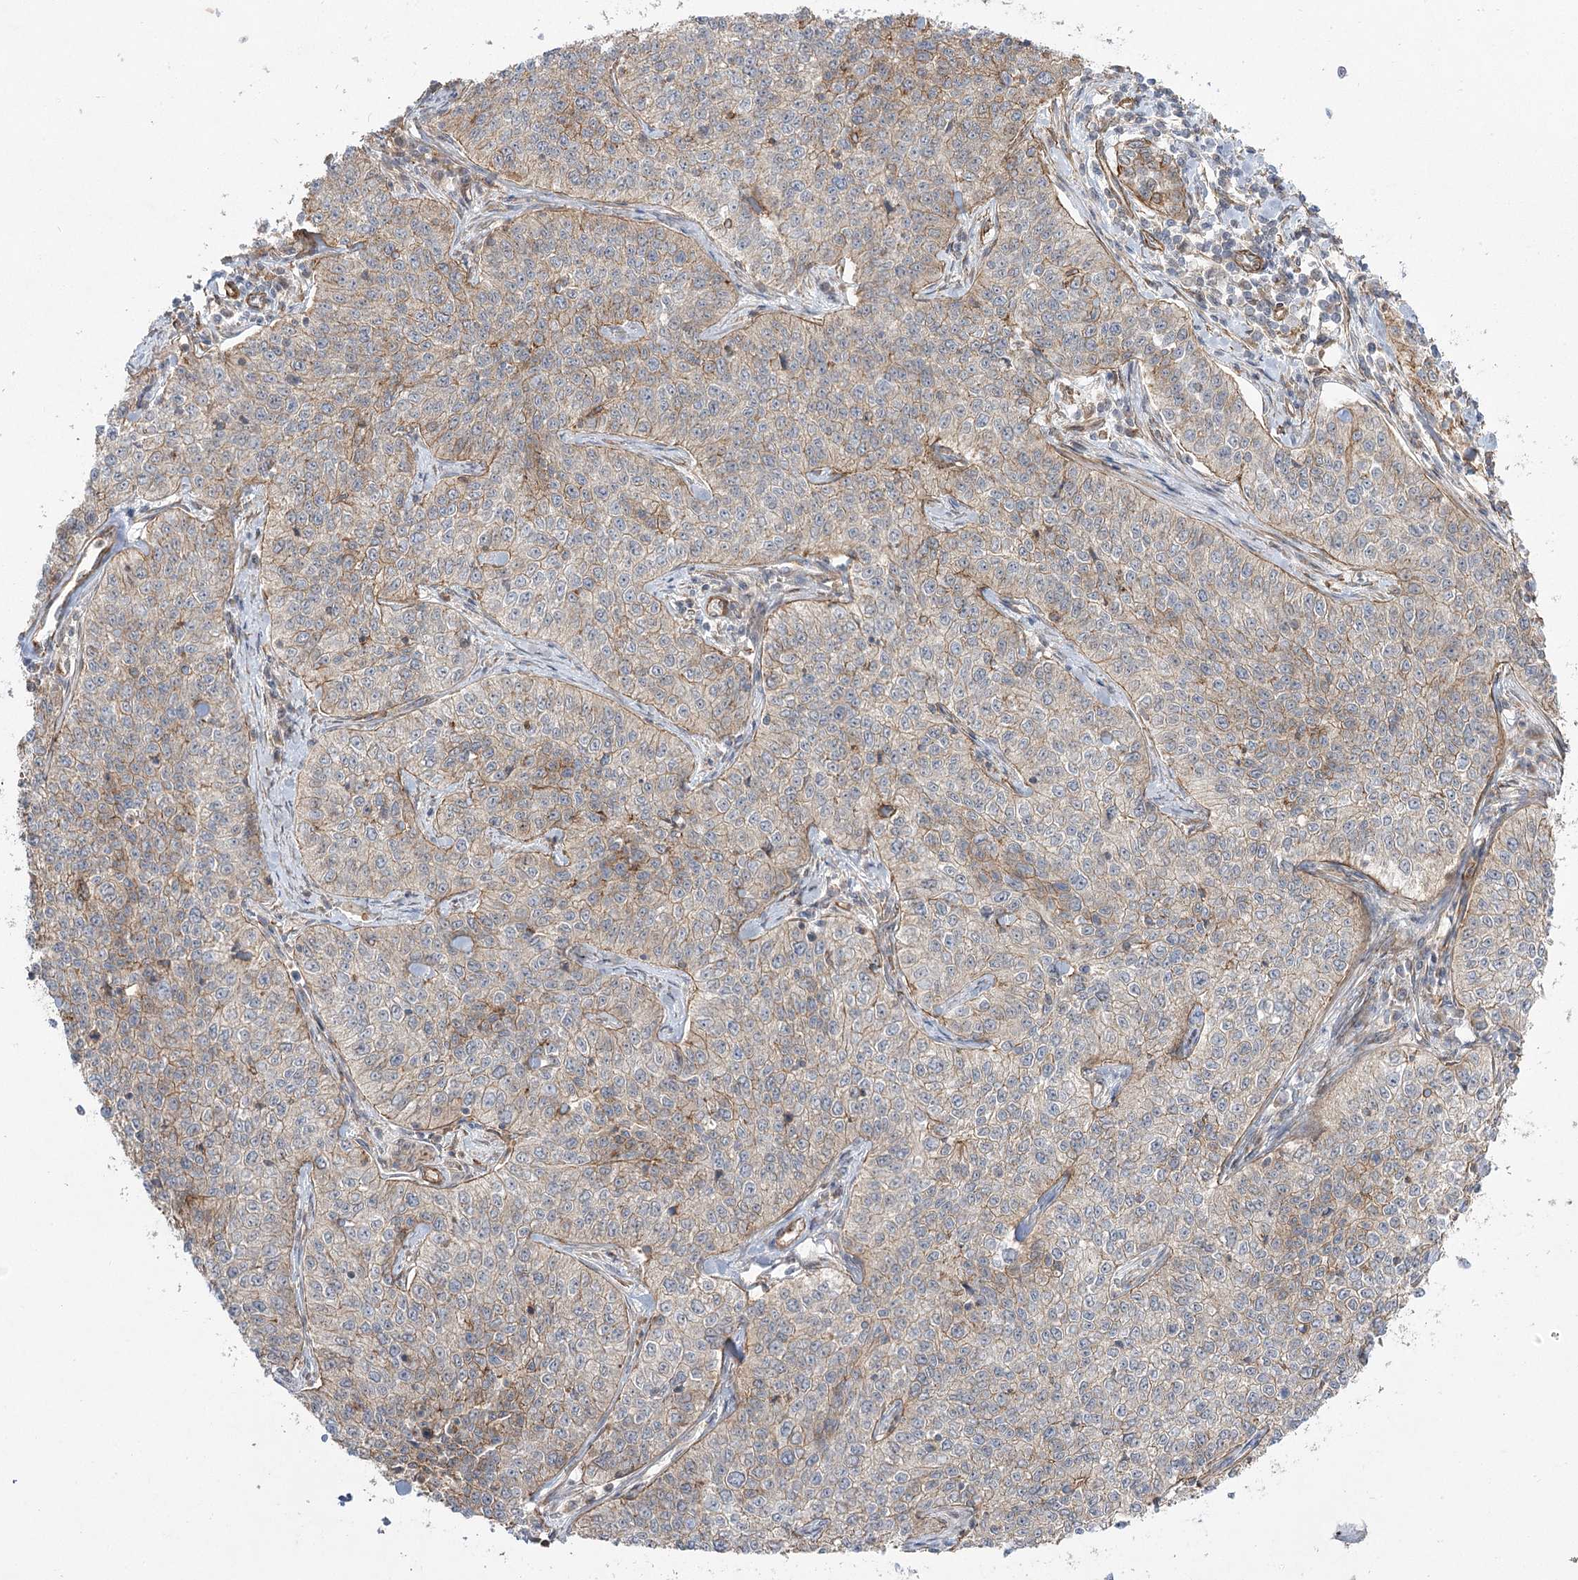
{"staining": {"intensity": "weak", "quantity": "<25%", "location": "cytoplasmic/membranous"}, "tissue": "cervical cancer", "cell_type": "Tumor cells", "image_type": "cancer", "snomed": [{"axis": "morphology", "description": "Squamous cell carcinoma, NOS"}, {"axis": "topography", "description": "Cervix"}], "caption": "This is a micrograph of immunohistochemistry (IHC) staining of squamous cell carcinoma (cervical), which shows no staining in tumor cells. (DAB (3,3'-diaminobenzidine) immunohistochemistry with hematoxylin counter stain).", "gene": "SH3BP5L", "patient": {"sex": "female", "age": 35}}